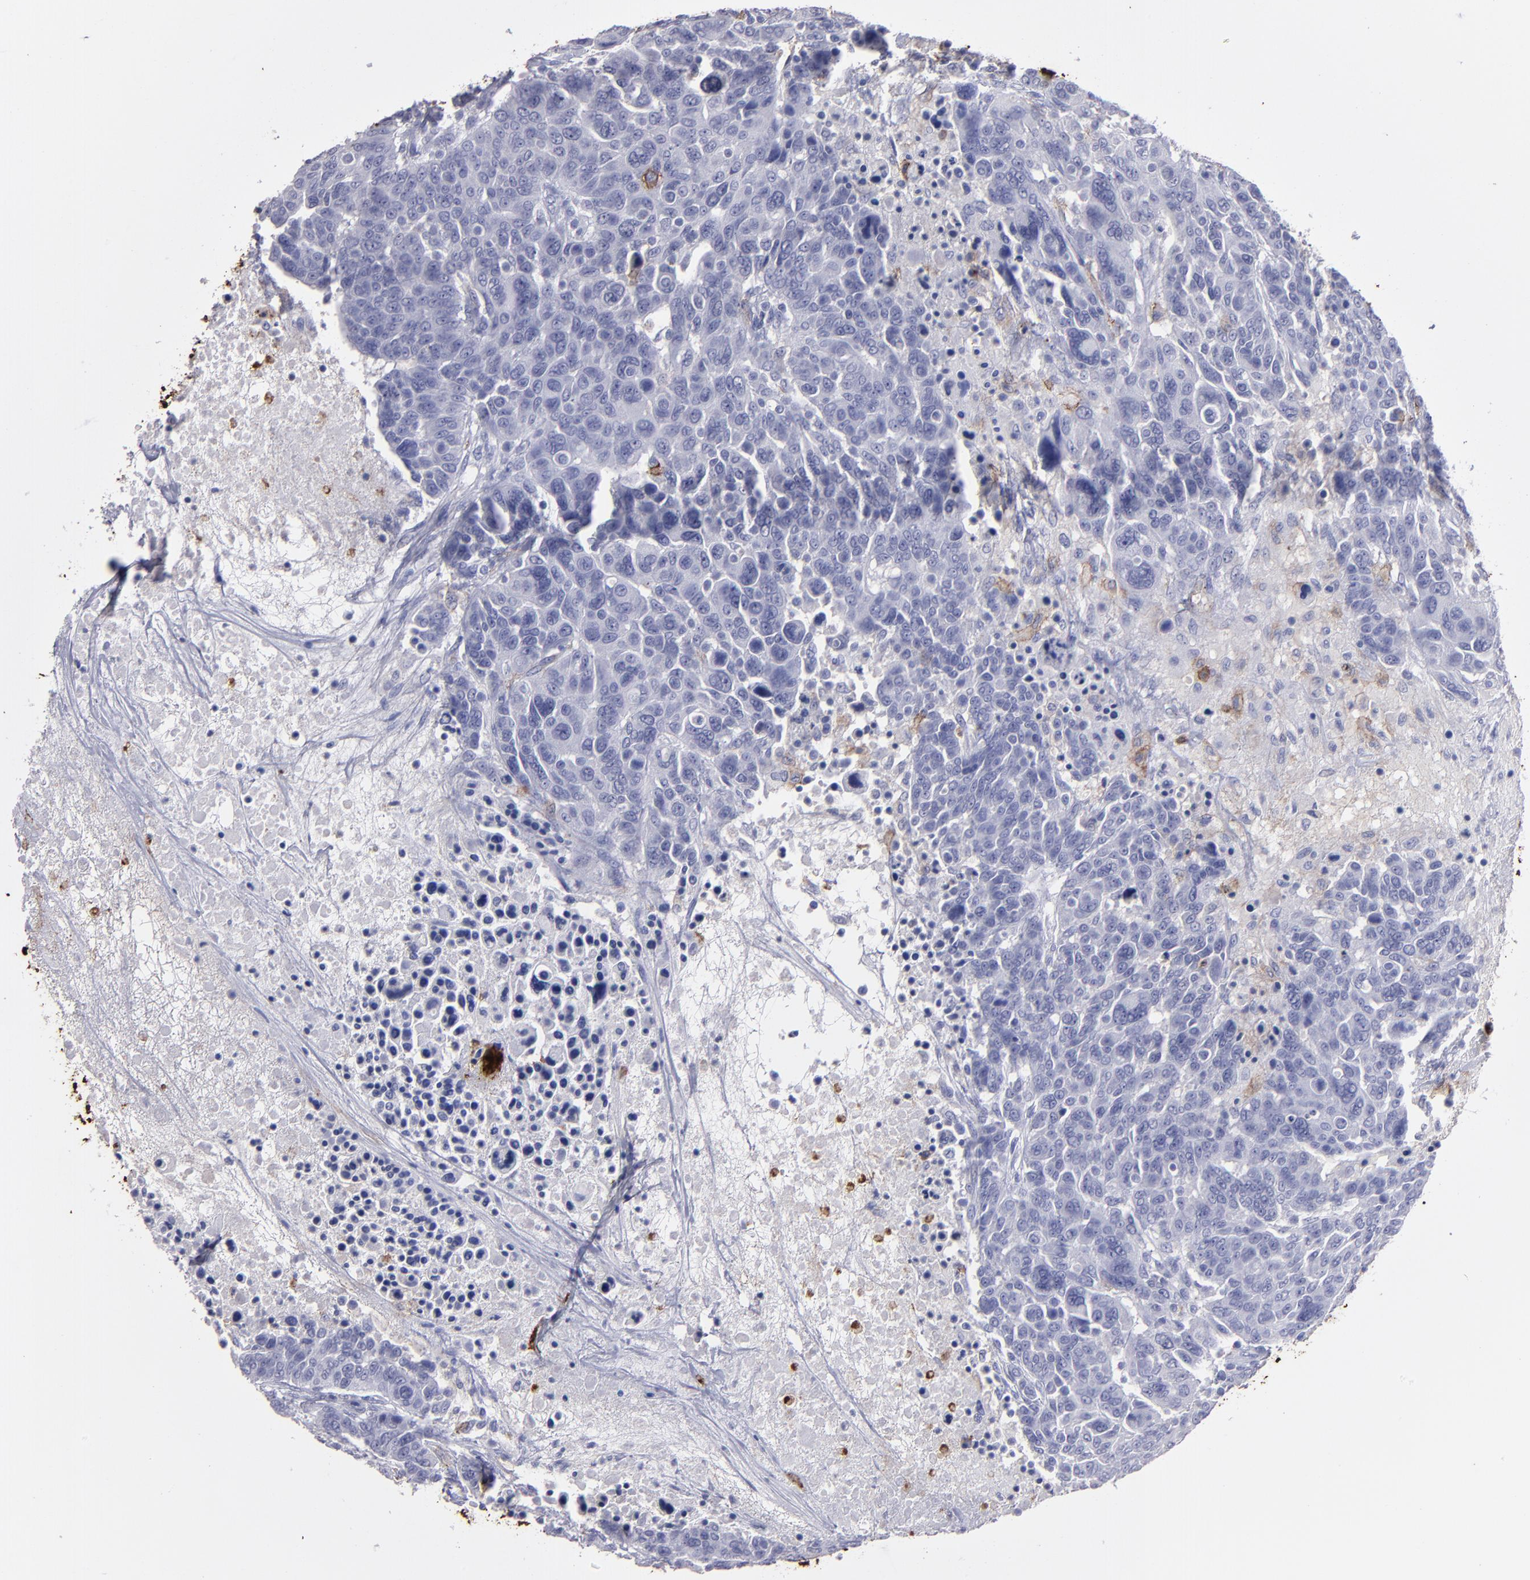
{"staining": {"intensity": "negative", "quantity": "none", "location": "none"}, "tissue": "breast cancer", "cell_type": "Tumor cells", "image_type": "cancer", "snomed": [{"axis": "morphology", "description": "Duct carcinoma"}, {"axis": "topography", "description": "Breast"}], "caption": "Breast cancer (invasive ductal carcinoma) was stained to show a protein in brown. There is no significant staining in tumor cells.", "gene": "CD36", "patient": {"sex": "female", "age": 37}}